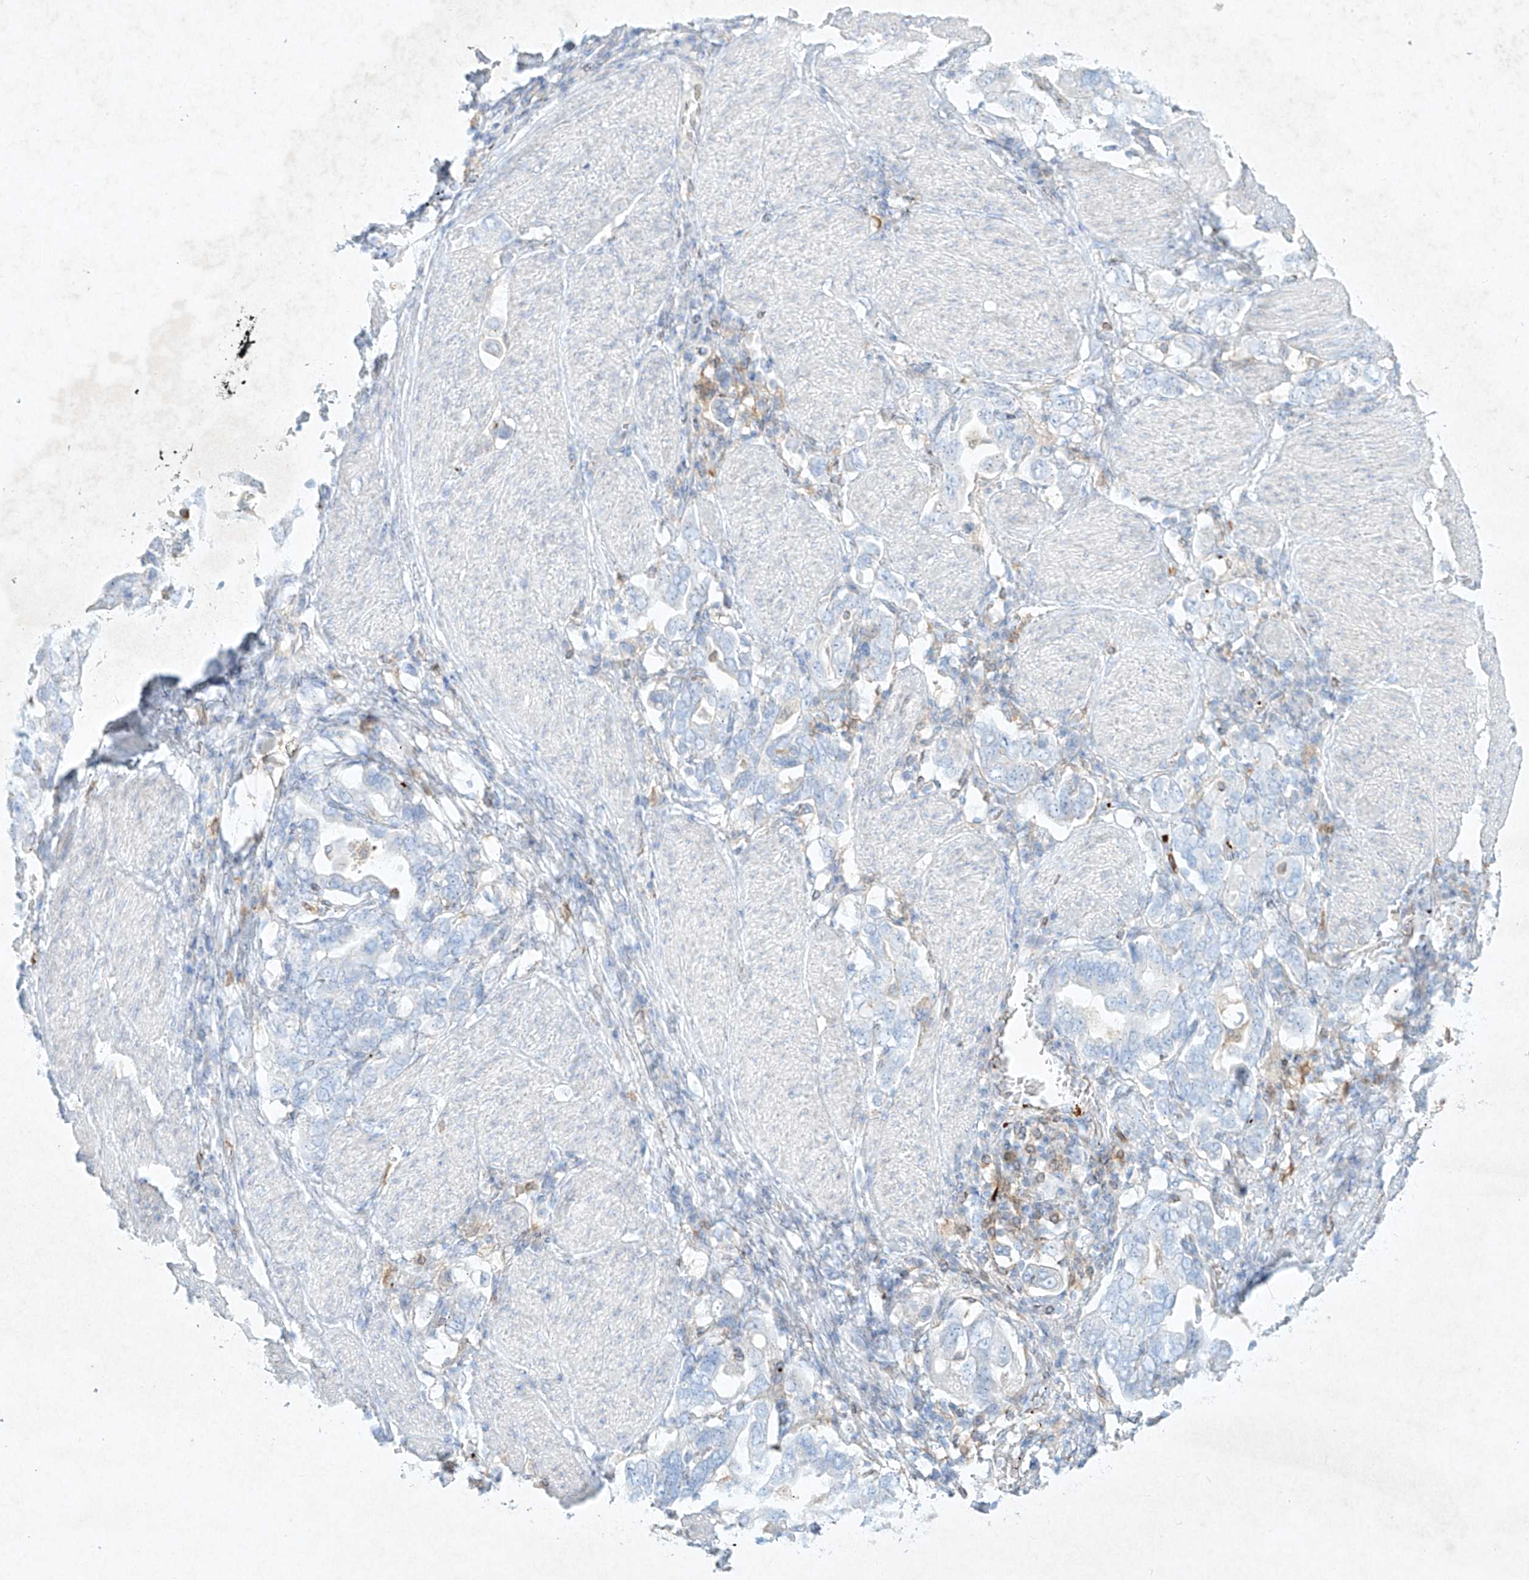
{"staining": {"intensity": "negative", "quantity": "none", "location": "none"}, "tissue": "stomach cancer", "cell_type": "Tumor cells", "image_type": "cancer", "snomed": [{"axis": "morphology", "description": "Adenocarcinoma, NOS"}, {"axis": "topography", "description": "Stomach, upper"}], "caption": "Tumor cells are negative for protein expression in human stomach cancer (adenocarcinoma). (DAB immunohistochemistry with hematoxylin counter stain).", "gene": "PLEK", "patient": {"sex": "male", "age": 62}}